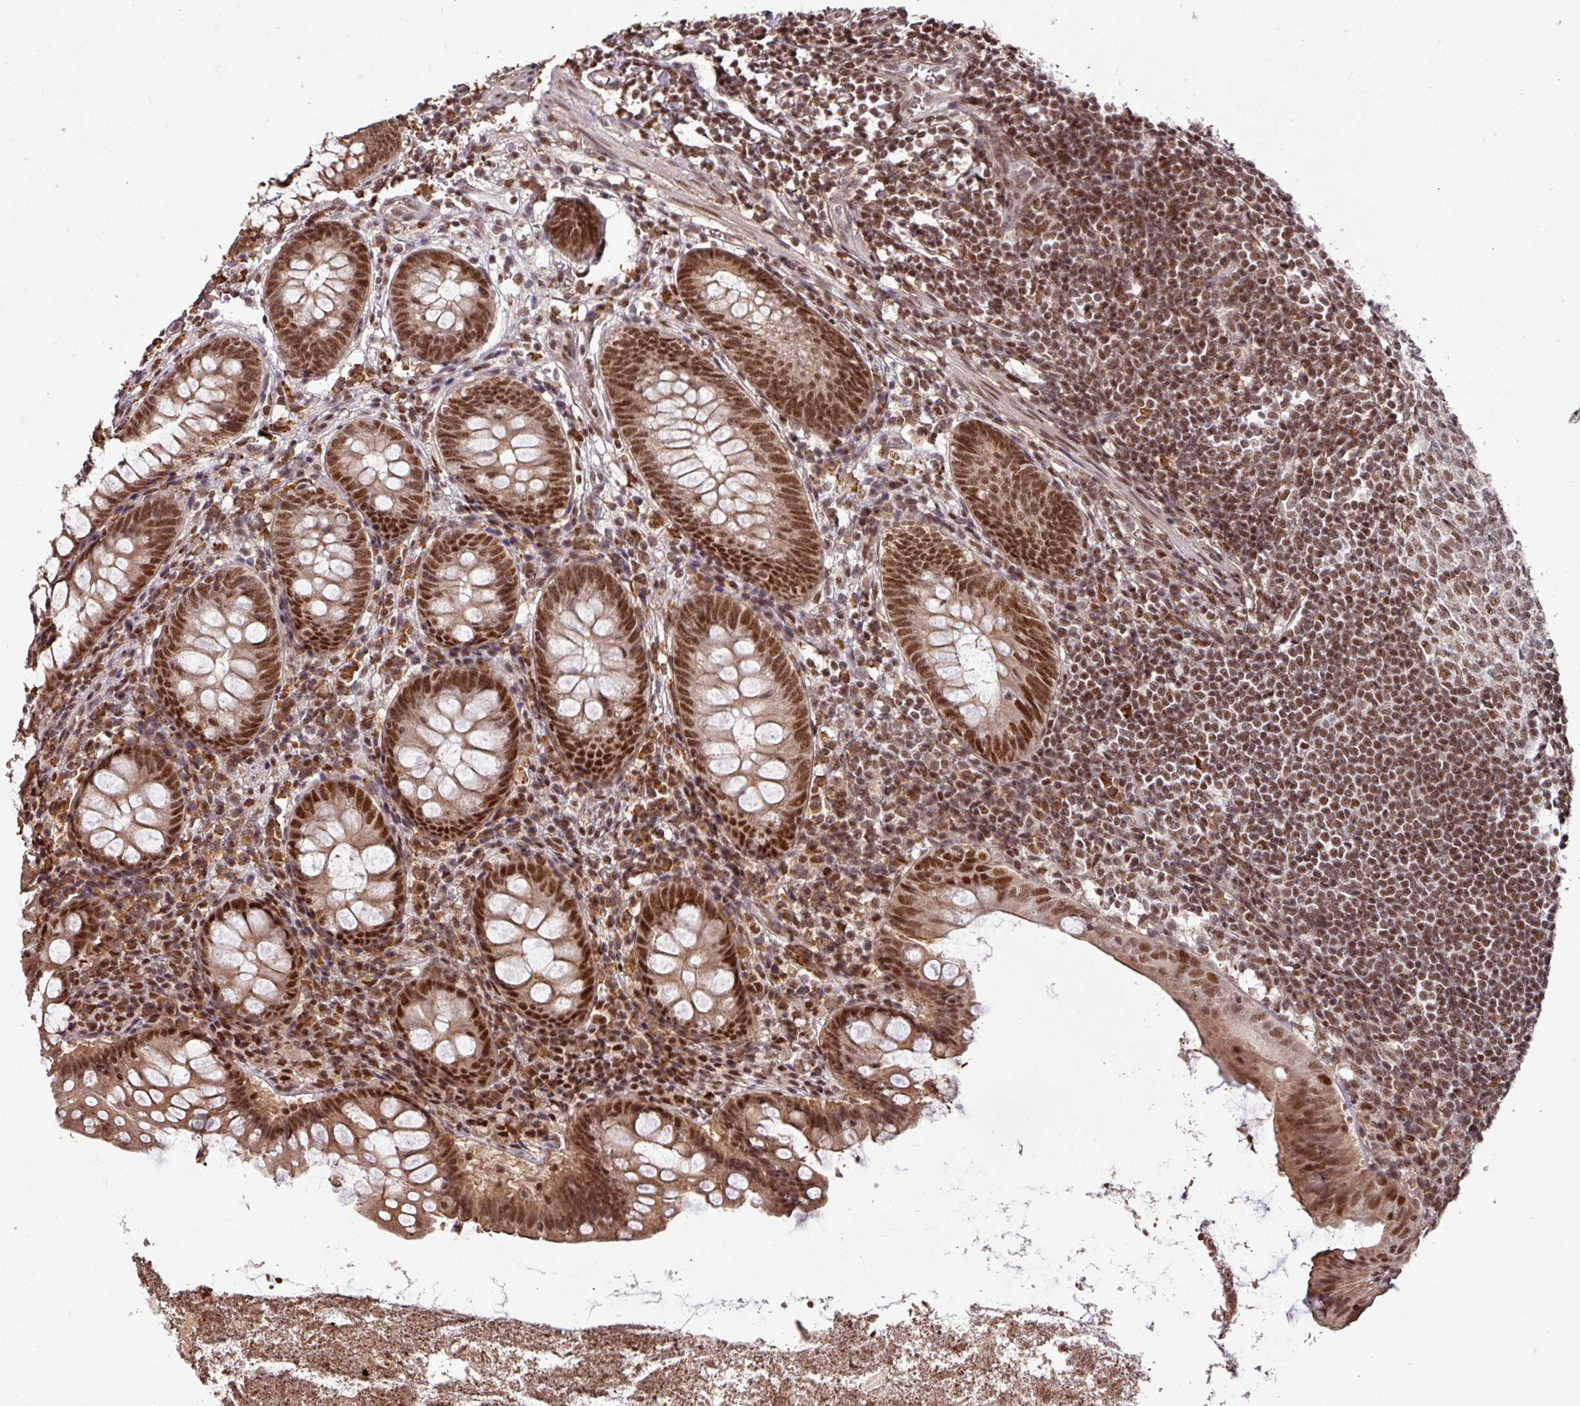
{"staining": {"intensity": "strong", "quantity": ">75%", "location": "nuclear"}, "tissue": "appendix", "cell_type": "Glandular cells", "image_type": "normal", "snomed": [{"axis": "morphology", "description": "Normal tissue, NOS"}, {"axis": "topography", "description": "Appendix"}], "caption": "A brown stain labels strong nuclear staining of a protein in glandular cells of normal appendix. (brown staining indicates protein expression, while blue staining denotes nuclei).", "gene": "PHF23", "patient": {"sex": "female", "age": 51}}